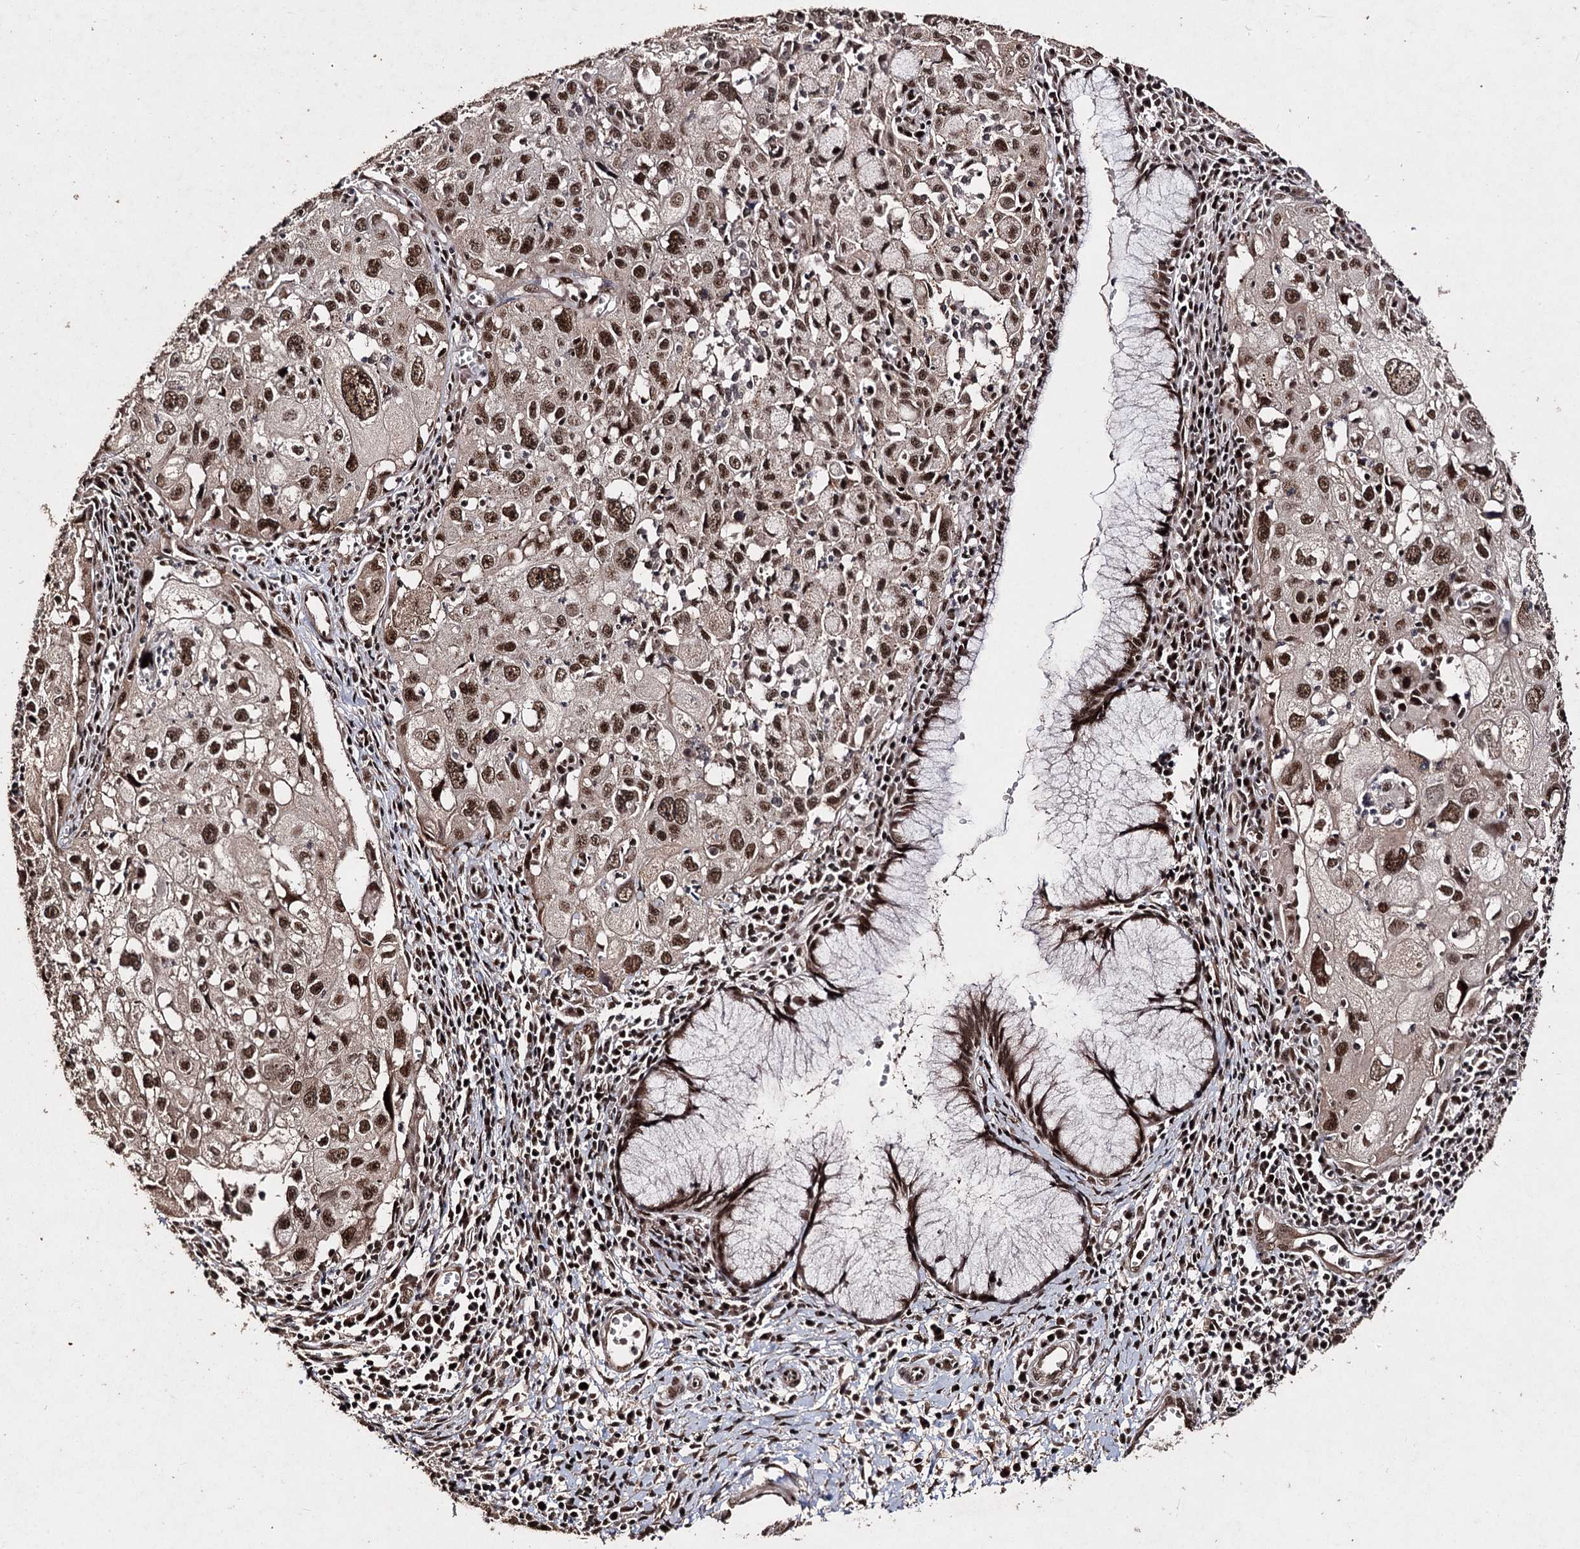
{"staining": {"intensity": "strong", "quantity": ">75%", "location": "nuclear"}, "tissue": "cervical cancer", "cell_type": "Tumor cells", "image_type": "cancer", "snomed": [{"axis": "morphology", "description": "Squamous cell carcinoma, NOS"}, {"axis": "topography", "description": "Cervix"}], "caption": "Approximately >75% of tumor cells in human cervical cancer exhibit strong nuclear protein positivity as visualized by brown immunohistochemical staining.", "gene": "U2SURP", "patient": {"sex": "female", "age": 42}}